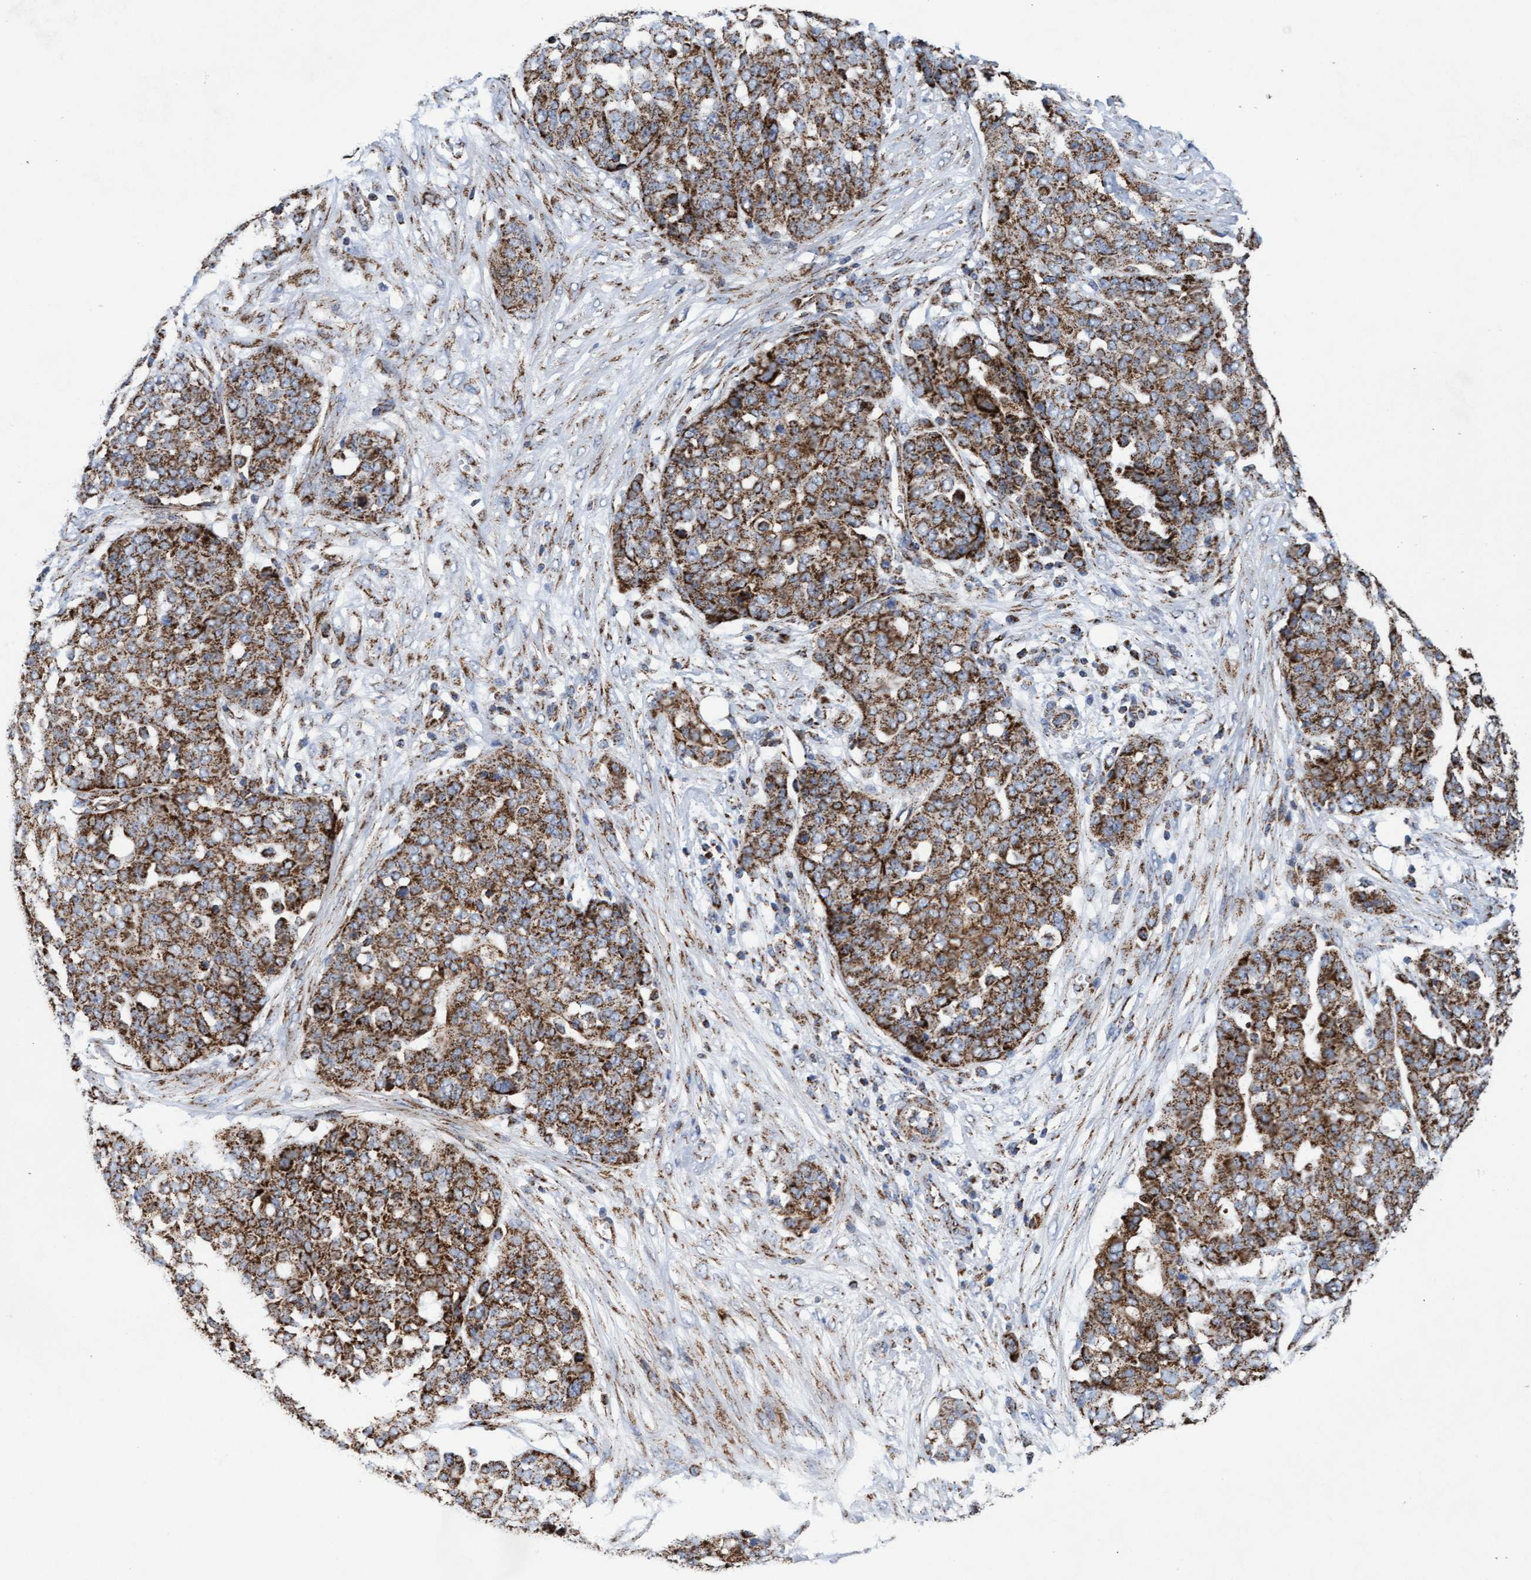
{"staining": {"intensity": "strong", "quantity": ">75%", "location": "cytoplasmic/membranous"}, "tissue": "ovarian cancer", "cell_type": "Tumor cells", "image_type": "cancer", "snomed": [{"axis": "morphology", "description": "Cystadenocarcinoma, serous, NOS"}, {"axis": "topography", "description": "Soft tissue"}, {"axis": "topography", "description": "Ovary"}], "caption": "Ovarian cancer (serous cystadenocarcinoma) tissue demonstrates strong cytoplasmic/membranous expression in about >75% of tumor cells (brown staining indicates protein expression, while blue staining denotes nuclei).", "gene": "MRPL38", "patient": {"sex": "female", "age": 57}}